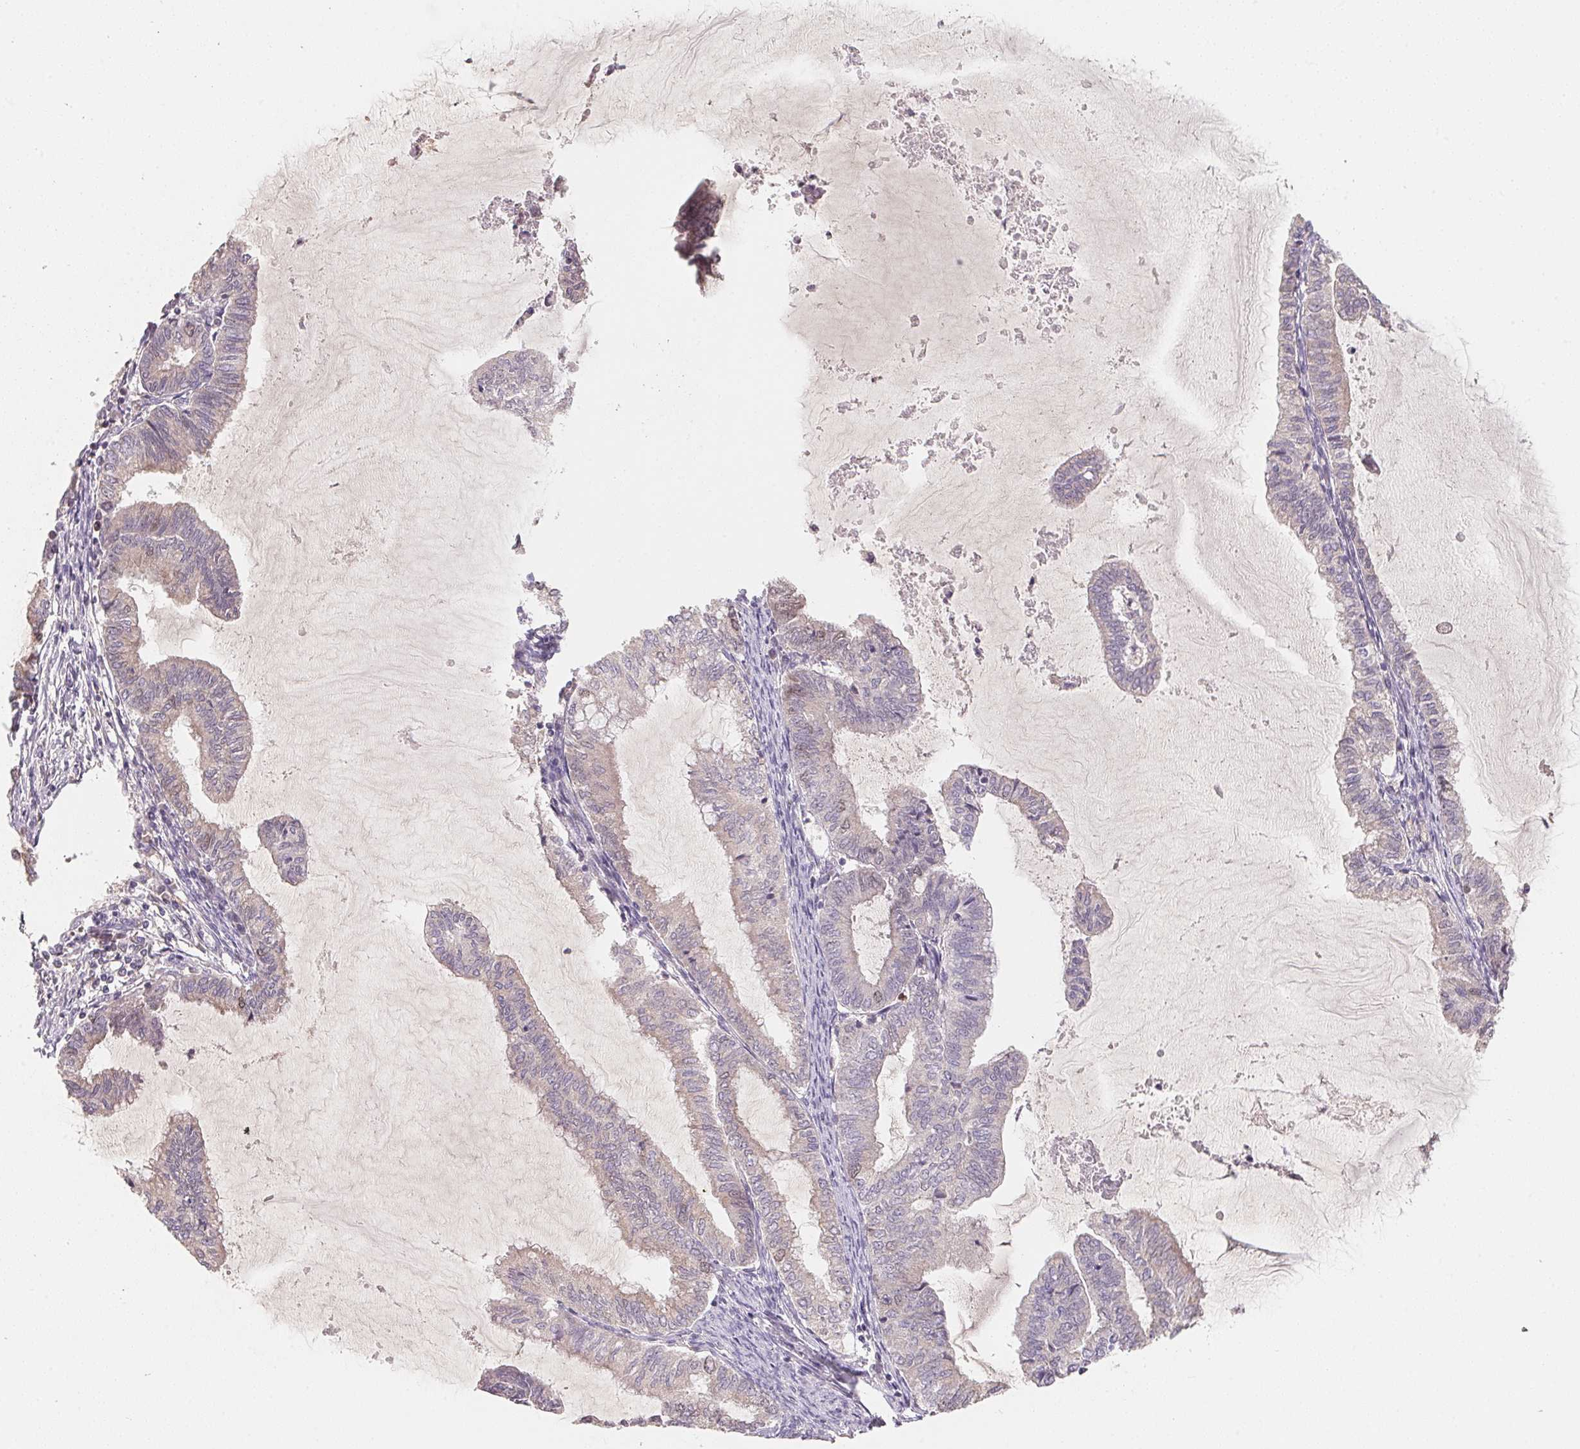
{"staining": {"intensity": "negative", "quantity": "none", "location": "none"}, "tissue": "endometrial cancer", "cell_type": "Tumor cells", "image_type": "cancer", "snomed": [{"axis": "morphology", "description": "Adenocarcinoma, NOS"}, {"axis": "topography", "description": "Endometrium"}], "caption": "IHC of human adenocarcinoma (endometrial) exhibits no expression in tumor cells.", "gene": "KIFC1", "patient": {"sex": "female", "age": 79}}